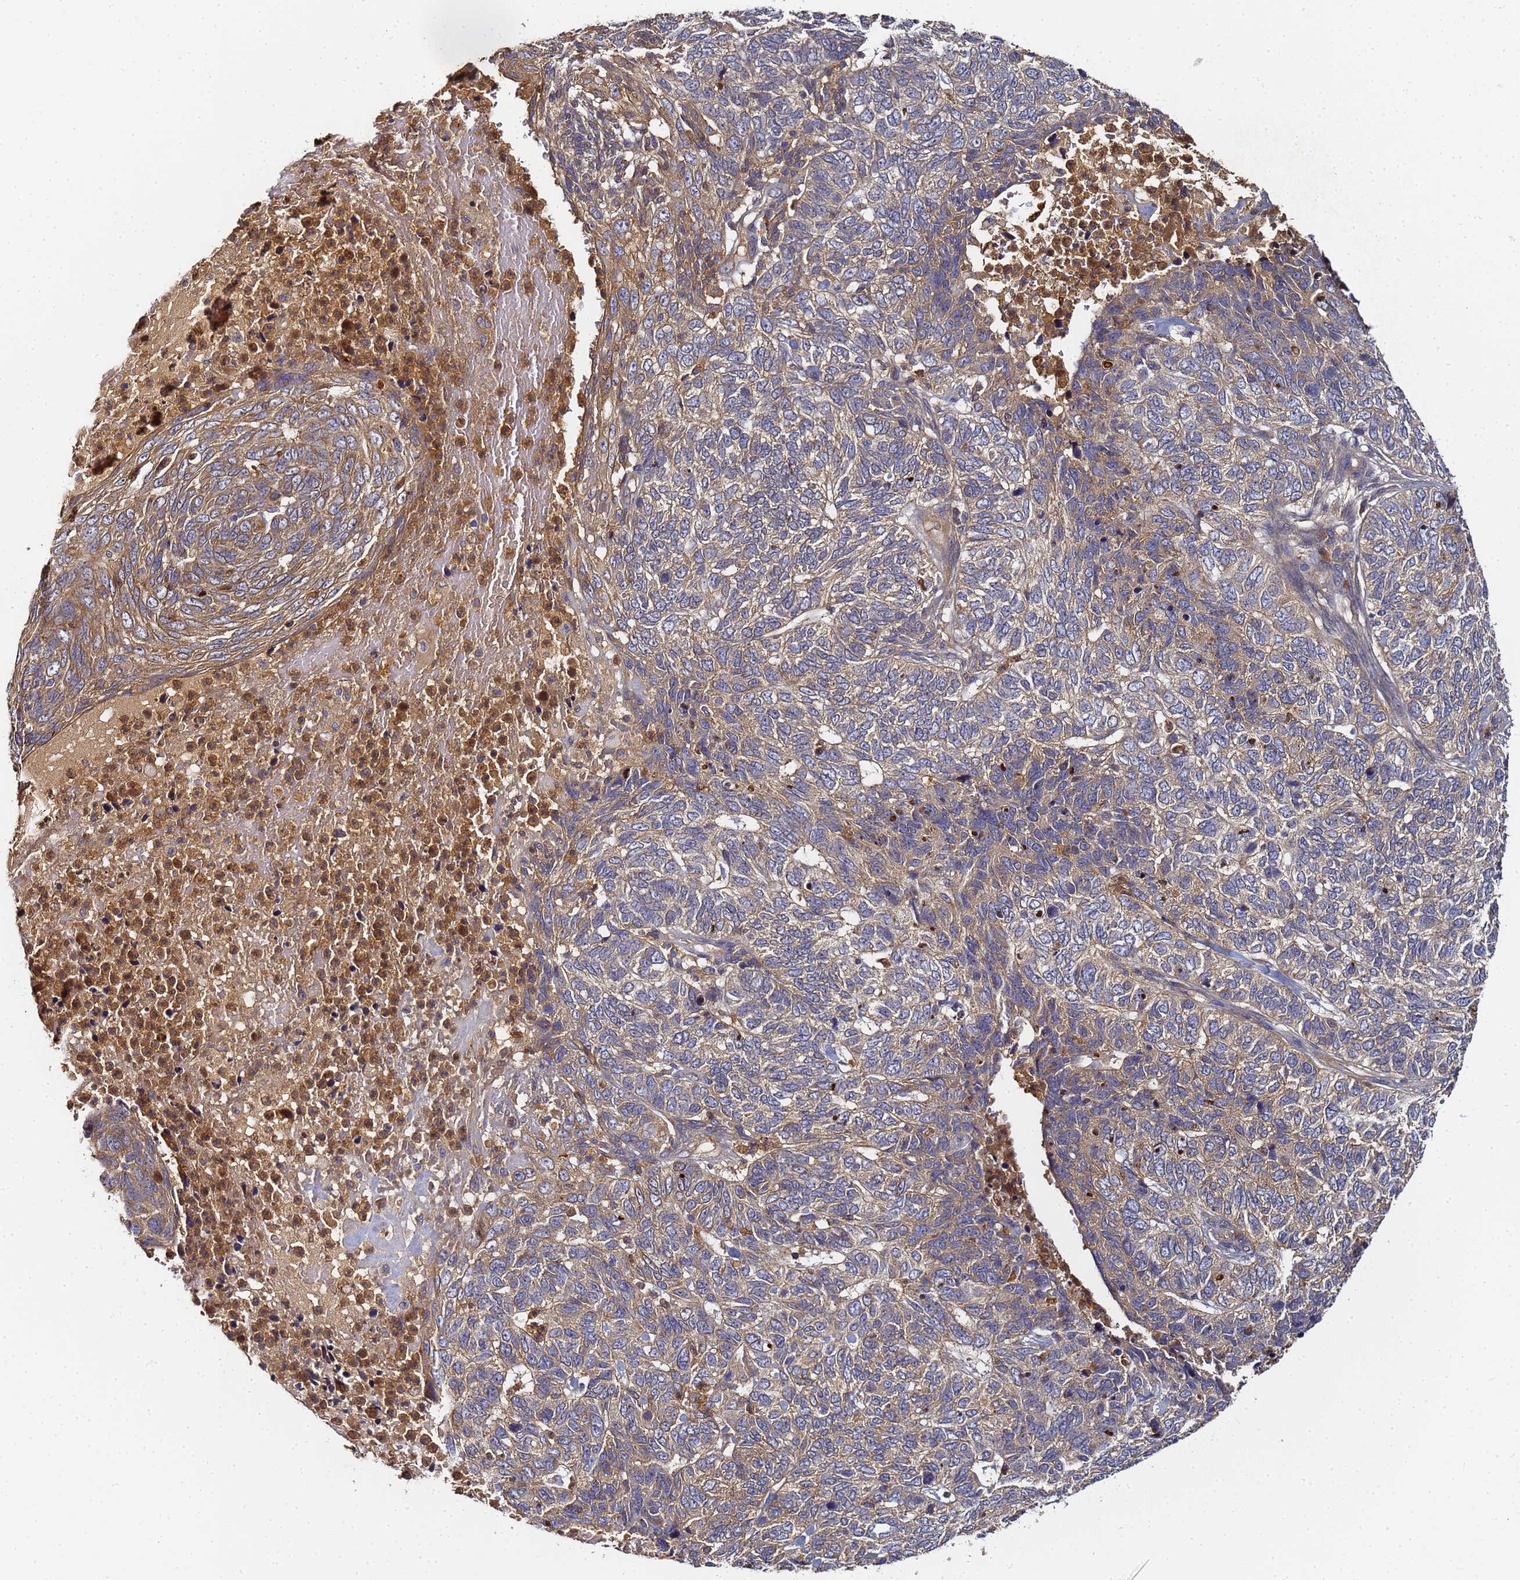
{"staining": {"intensity": "weak", "quantity": ">75%", "location": "cytoplasmic/membranous"}, "tissue": "skin cancer", "cell_type": "Tumor cells", "image_type": "cancer", "snomed": [{"axis": "morphology", "description": "Basal cell carcinoma"}, {"axis": "topography", "description": "Skin"}], "caption": "Immunohistochemistry (DAB (3,3'-diaminobenzidine)) staining of human skin cancer (basal cell carcinoma) reveals weak cytoplasmic/membranous protein expression in about >75% of tumor cells.", "gene": "LRRC69", "patient": {"sex": "female", "age": 65}}